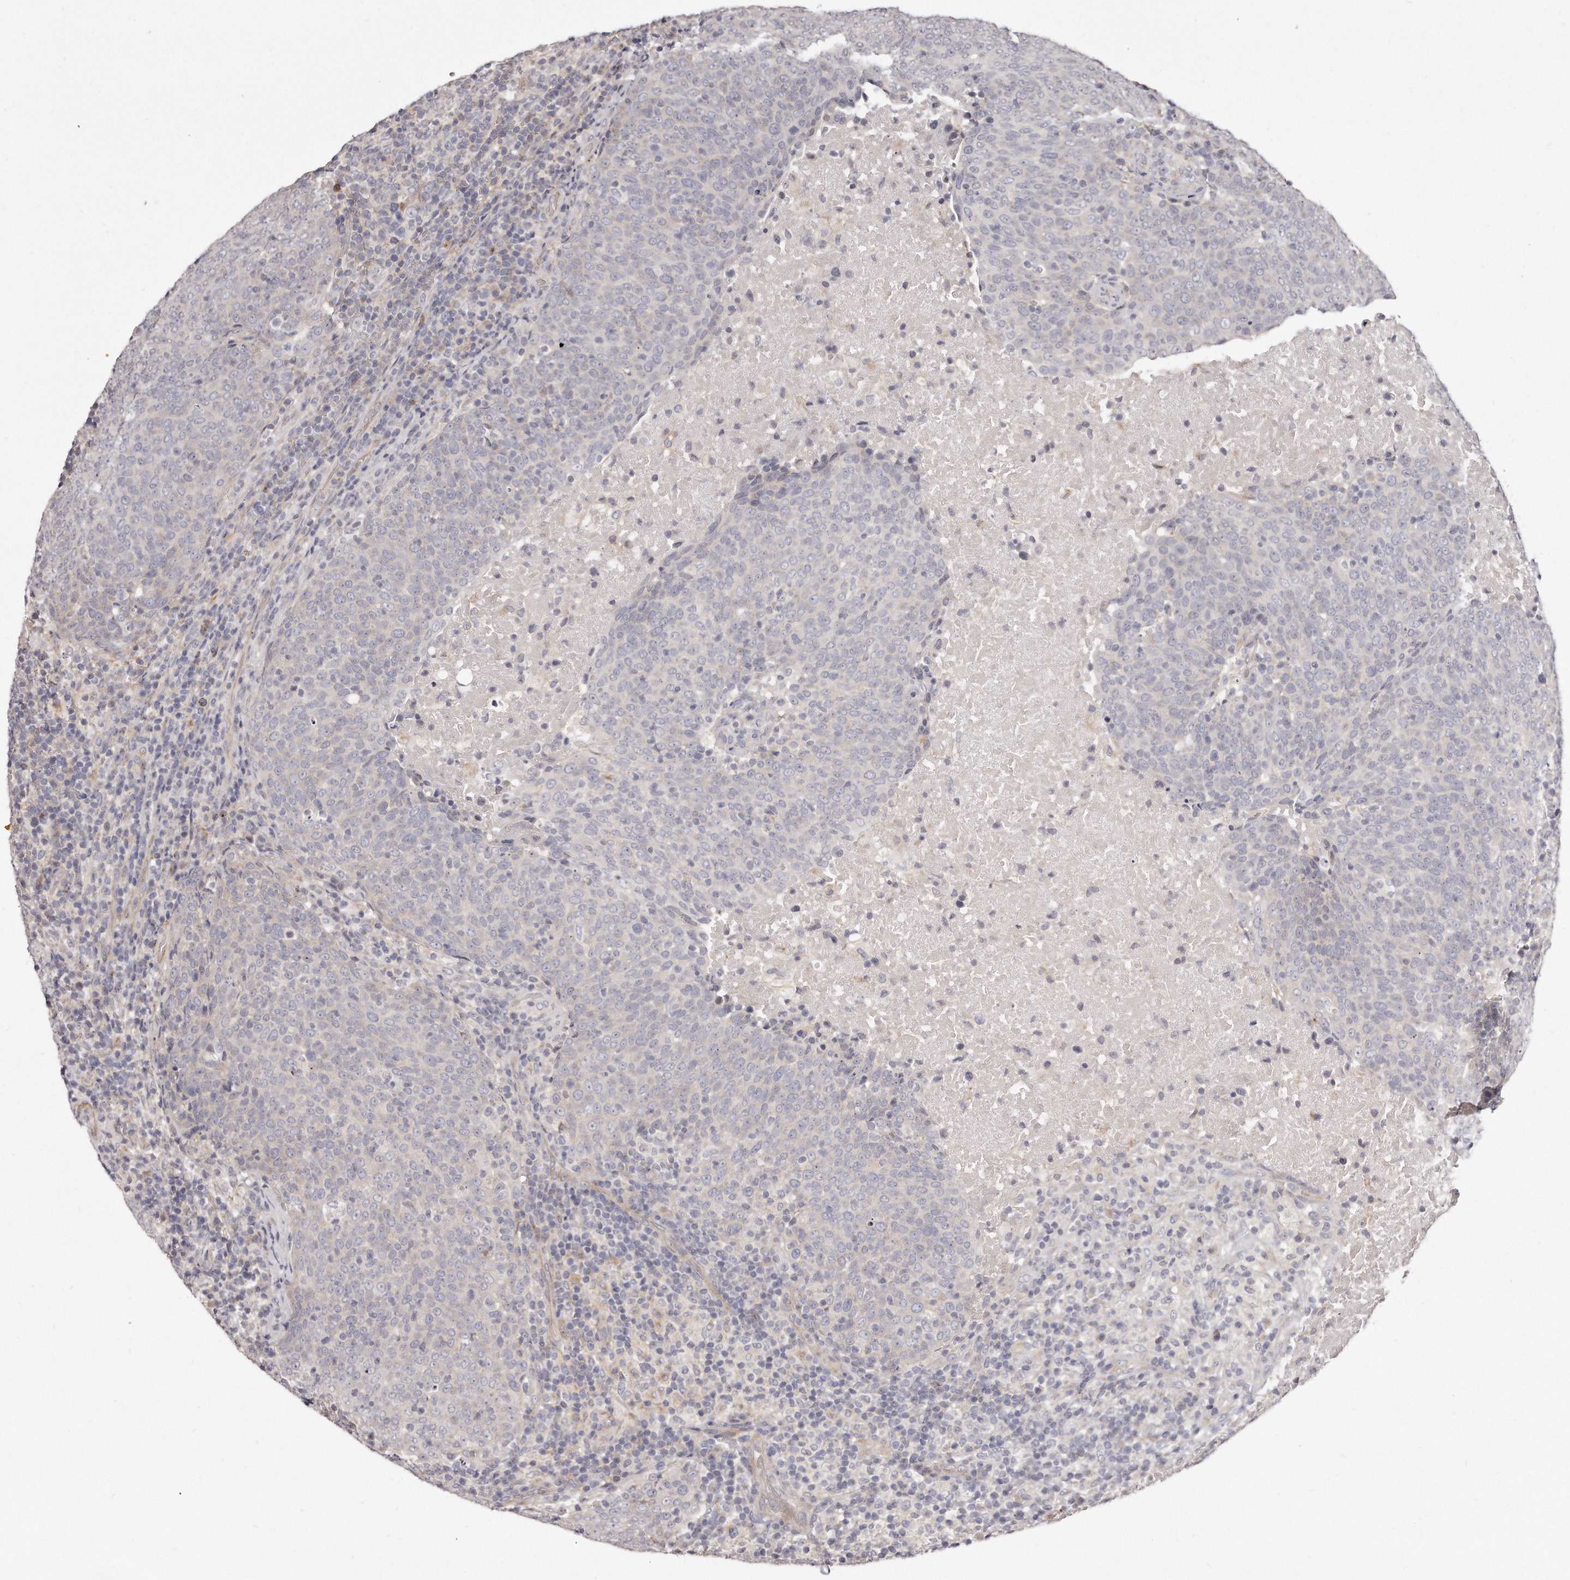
{"staining": {"intensity": "negative", "quantity": "none", "location": "none"}, "tissue": "head and neck cancer", "cell_type": "Tumor cells", "image_type": "cancer", "snomed": [{"axis": "morphology", "description": "Squamous cell carcinoma, NOS"}, {"axis": "morphology", "description": "Squamous cell carcinoma, metastatic, NOS"}, {"axis": "topography", "description": "Lymph node"}, {"axis": "topography", "description": "Head-Neck"}], "caption": "DAB (3,3'-diaminobenzidine) immunohistochemical staining of head and neck cancer reveals no significant positivity in tumor cells. (DAB (3,3'-diaminobenzidine) IHC, high magnification).", "gene": "TTLL4", "patient": {"sex": "male", "age": 62}}